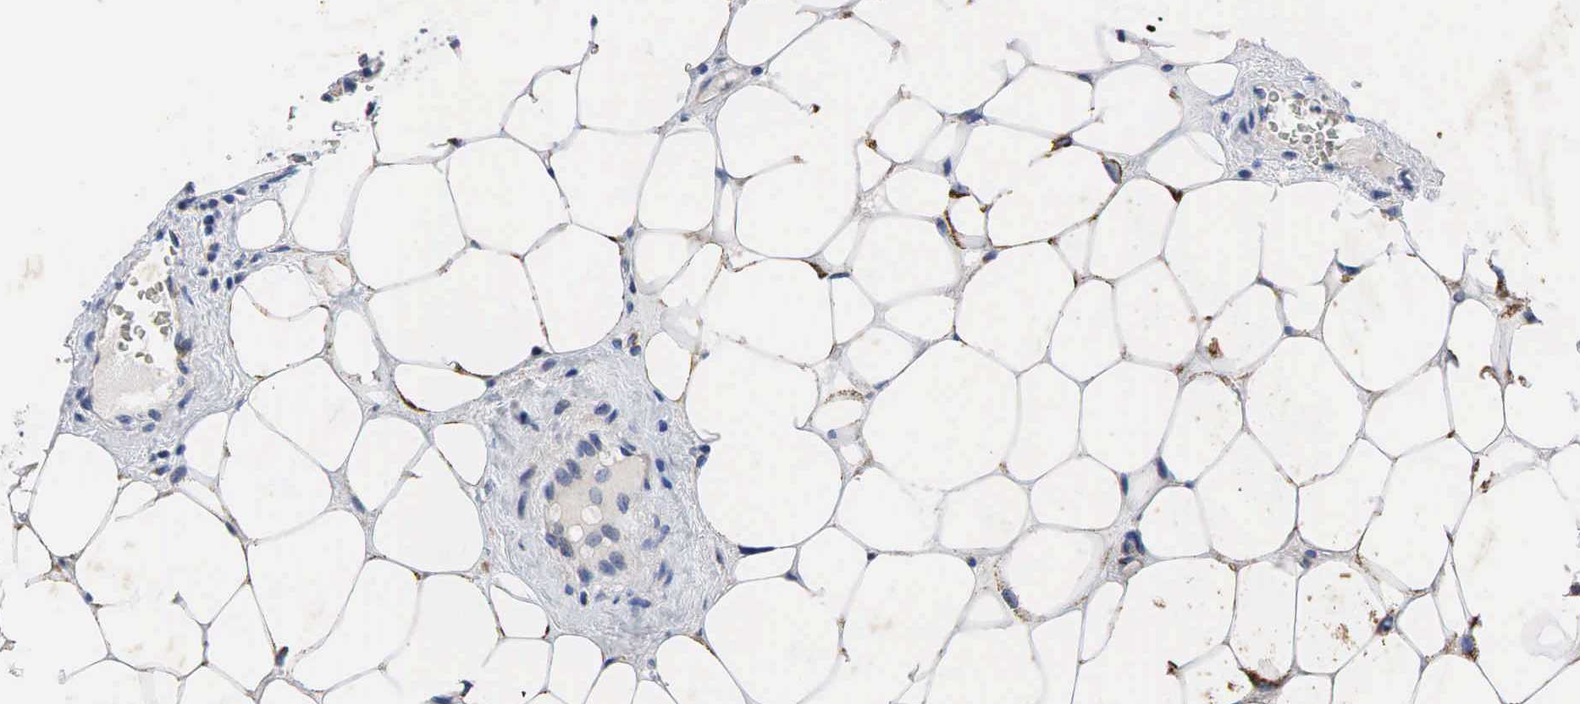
{"staining": {"intensity": "weak", "quantity": "25%-75%", "location": "cytoplasmic/membranous"}, "tissue": "breast cancer", "cell_type": "Tumor cells", "image_type": "cancer", "snomed": [{"axis": "morphology", "description": "Duct carcinoma"}, {"axis": "topography", "description": "Breast"}], "caption": "Weak cytoplasmic/membranous staining for a protein is present in approximately 25%-75% of tumor cells of breast cancer (intraductal carcinoma) using immunohistochemistry.", "gene": "SYP", "patient": {"sex": "female", "age": 68}}